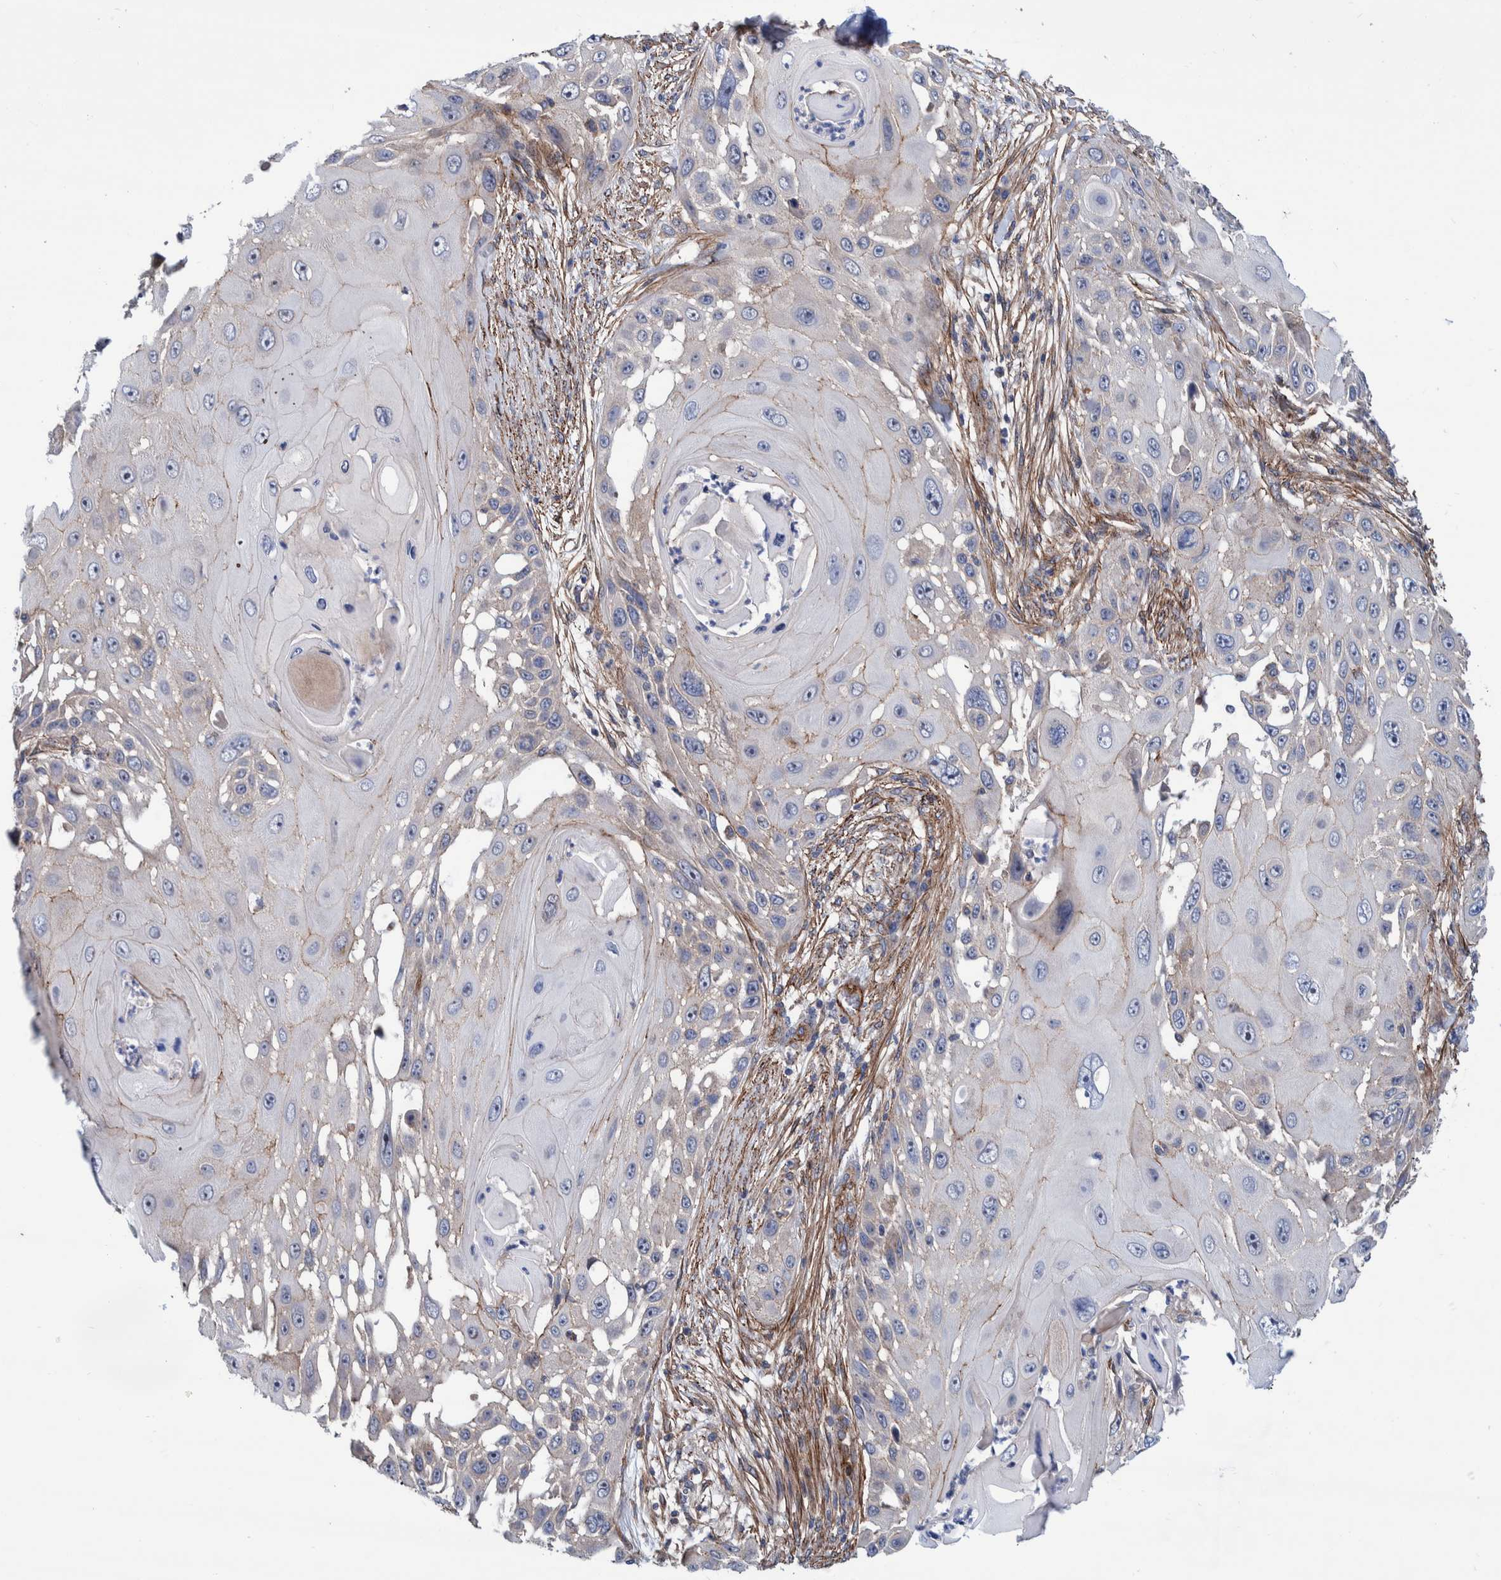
{"staining": {"intensity": "negative", "quantity": "none", "location": "none"}, "tissue": "skin cancer", "cell_type": "Tumor cells", "image_type": "cancer", "snomed": [{"axis": "morphology", "description": "Squamous cell carcinoma, NOS"}, {"axis": "topography", "description": "Skin"}], "caption": "Immunohistochemical staining of human skin cancer (squamous cell carcinoma) demonstrates no significant staining in tumor cells.", "gene": "SLC25A10", "patient": {"sex": "female", "age": 44}}